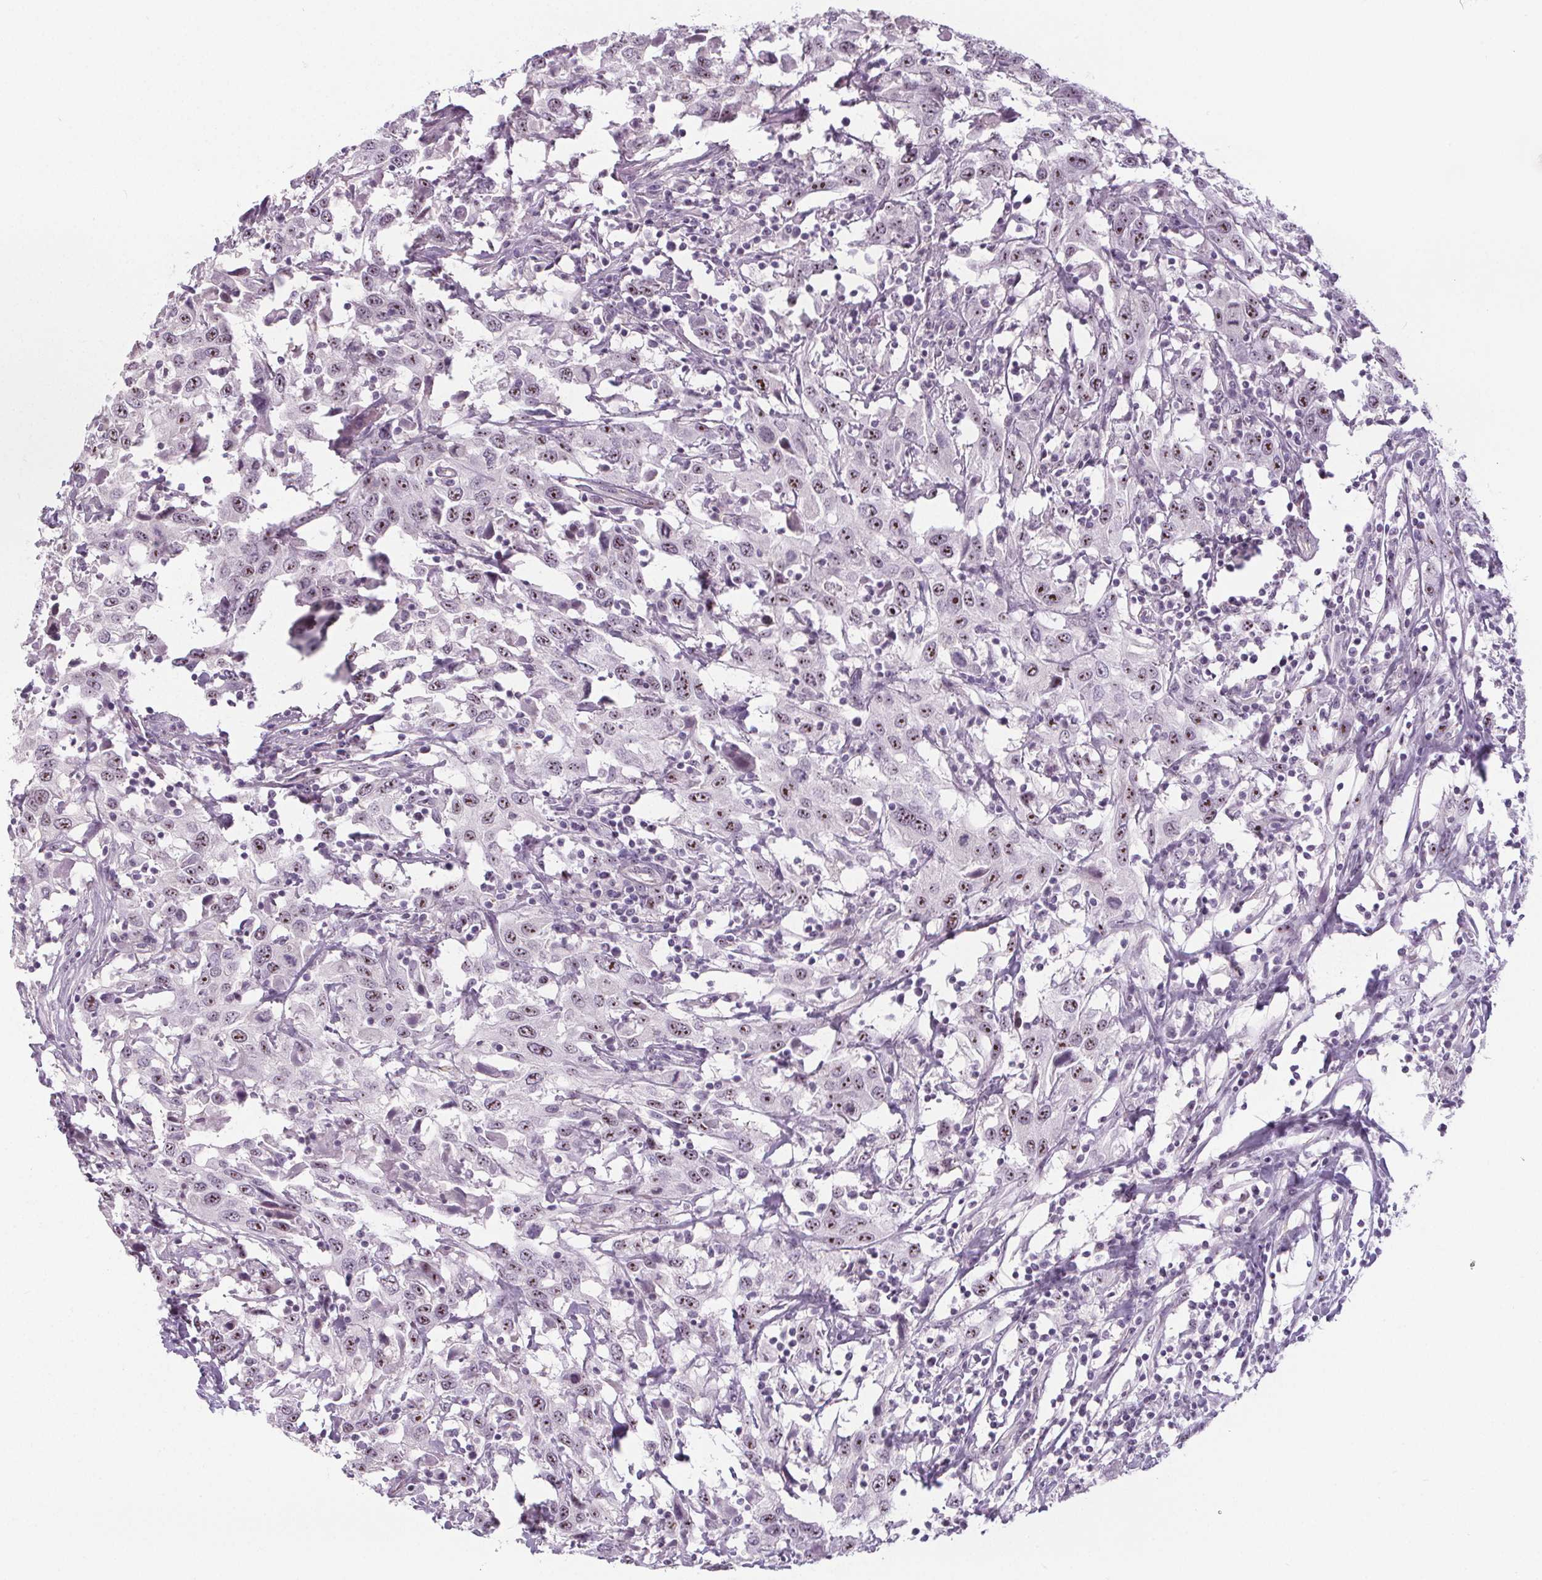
{"staining": {"intensity": "moderate", "quantity": ">75%", "location": "nuclear"}, "tissue": "urothelial cancer", "cell_type": "Tumor cells", "image_type": "cancer", "snomed": [{"axis": "morphology", "description": "Urothelial carcinoma, High grade"}, {"axis": "topography", "description": "Urinary bladder"}], "caption": "IHC image of neoplastic tissue: urothelial cancer stained using immunohistochemistry (IHC) shows medium levels of moderate protein expression localized specifically in the nuclear of tumor cells, appearing as a nuclear brown color.", "gene": "NOLC1", "patient": {"sex": "male", "age": 61}}